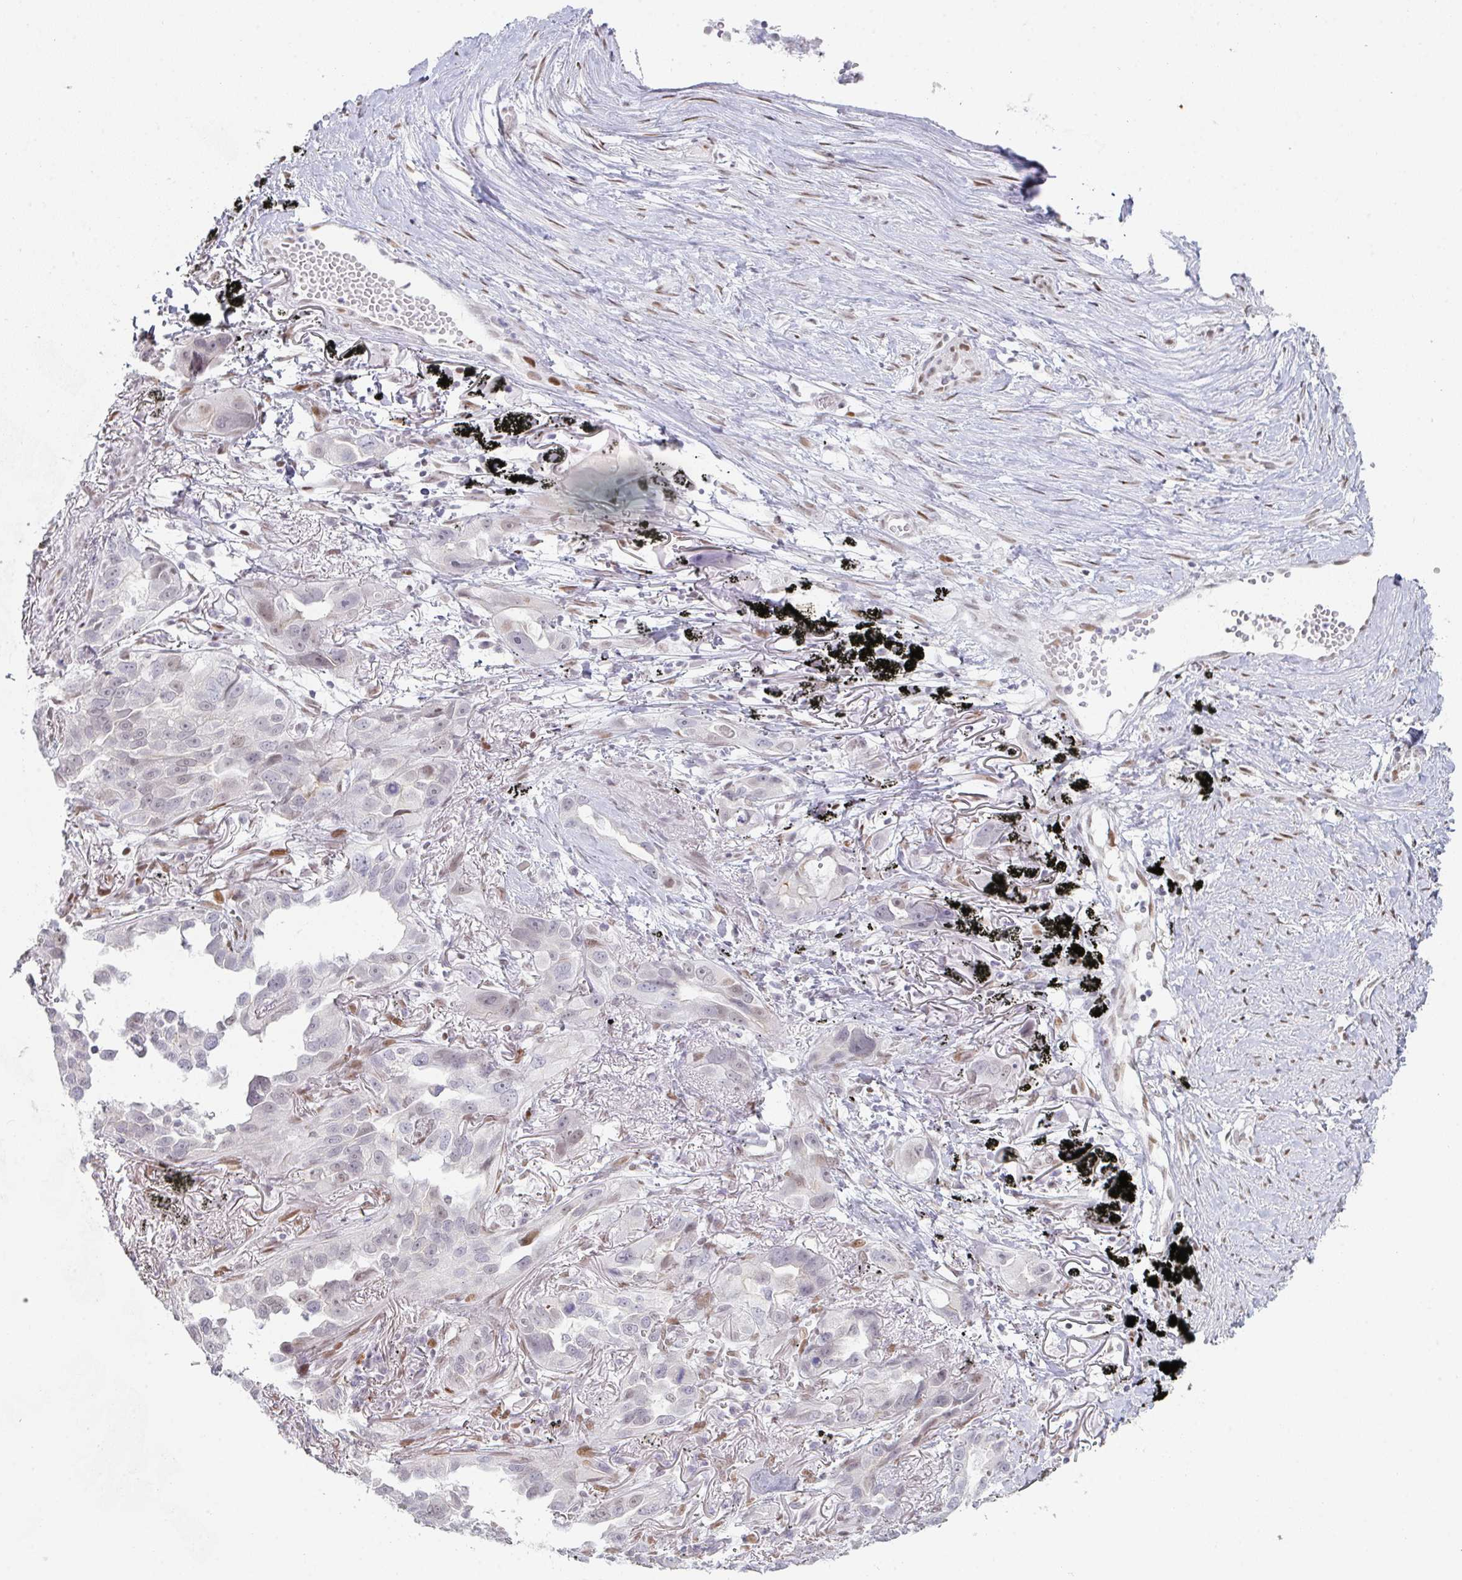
{"staining": {"intensity": "negative", "quantity": "none", "location": "none"}, "tissue": "lung cancer", "cell_type": "Tumor cells", "image_type": "cancer", "snomed": [{"axis": "morphology", "description": "Adenocarcinoma, NOS"}, {"axis": "topography", "description": "Lung"}], "caption": "Tumor cells are negative for protein expression in human lung cancer. (Stains: DAB (3,3'-diaminobenzidine) immunohistochemistry with hematoxylin counter stain, Microscopy: brightfield microscopy at high magnification).", "gene": "POU2AF2", "patient": {"sex": "male", "age": 67}}